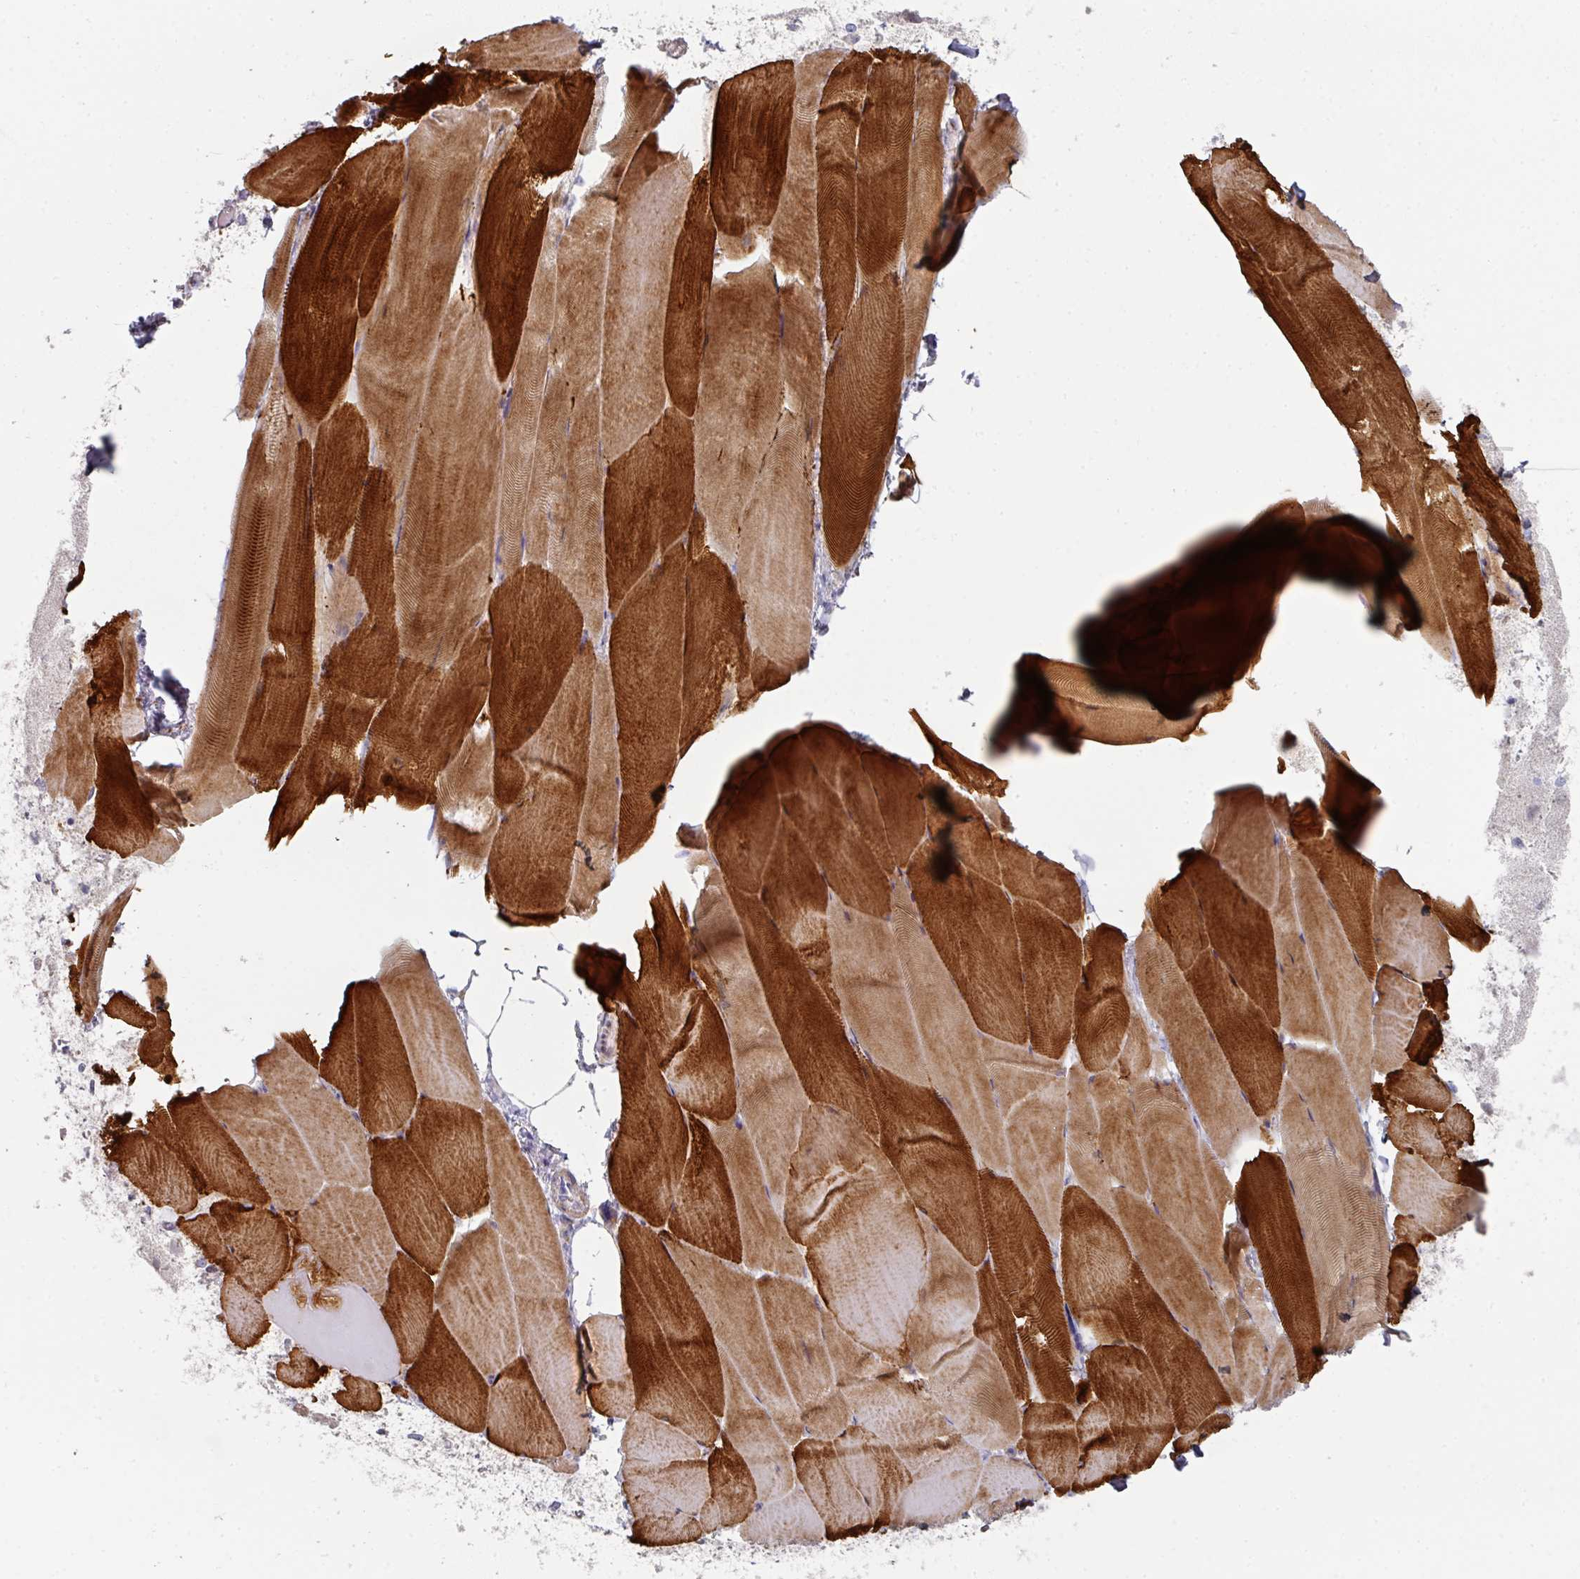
{"staining": {"intensity": "strong", "quantity": "25%-75%", "location": "cytoplasmic/membranous"}, "tissue": "skeletal muscle", "cell_type": "Myocytes", "image_type": "normal", "snomed": [{"axis": "morphology", "description": "Normal tissue, NOS"}, {"axis": "topography", "description": "Skeletal muscle"}], "caption": "Immunohistochemistry (IHC) histopathology image of benign skeletal muscle: human skeletal muscle stained using immunohistochemistry (IHC) exhibits high levels of strong protein expression localized specifically in the cytoplasmic/membranous of myocytes, appearing as a cytoplasmic/membranous brown color.", "gene": "NT5C1A", "patient": {"sex": "female", "age": 64}}